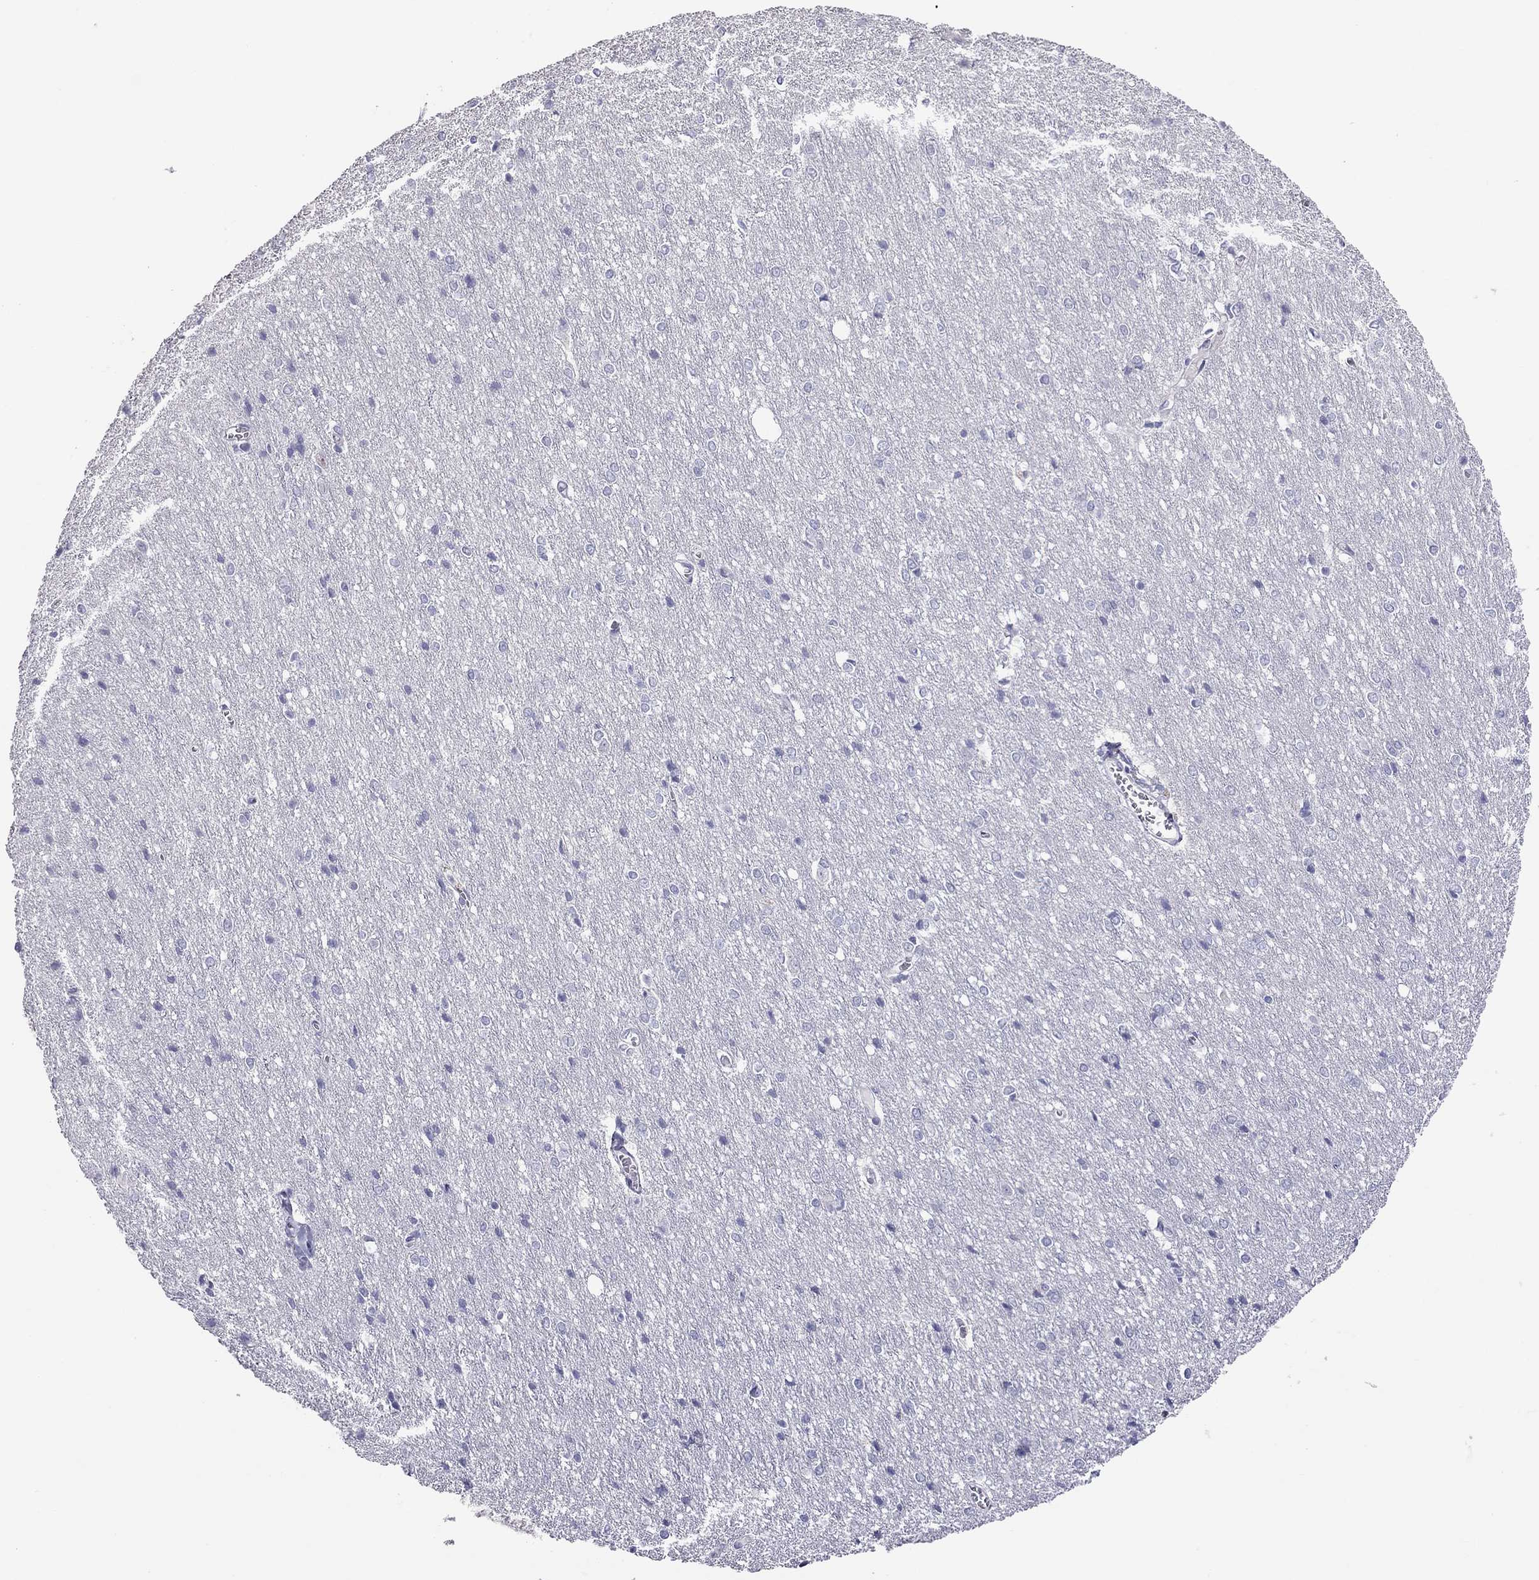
{"staining": {"intensity": "negative", "quantity": "none", "location": "none"}, "tissue": "cerebral cortex", "cell_type": "Endothelial cells", "image_type": "normal", "snomed": [{"axis": "morphology", "description": "Normal tissue, NOS"}, {"axis": "topography", "description": "Cerebral cortex"}], "caption": "Micrograph shows no significant protein expression in endothelial cells of benign cerebral cortex. Brightfield microscopy of immunohistochemistry stained with DAB (brown) and hematoxylin (blue), captured at high magnification.", "gene": "TEX14", "patient": {"sex": "male", "age": 37}}